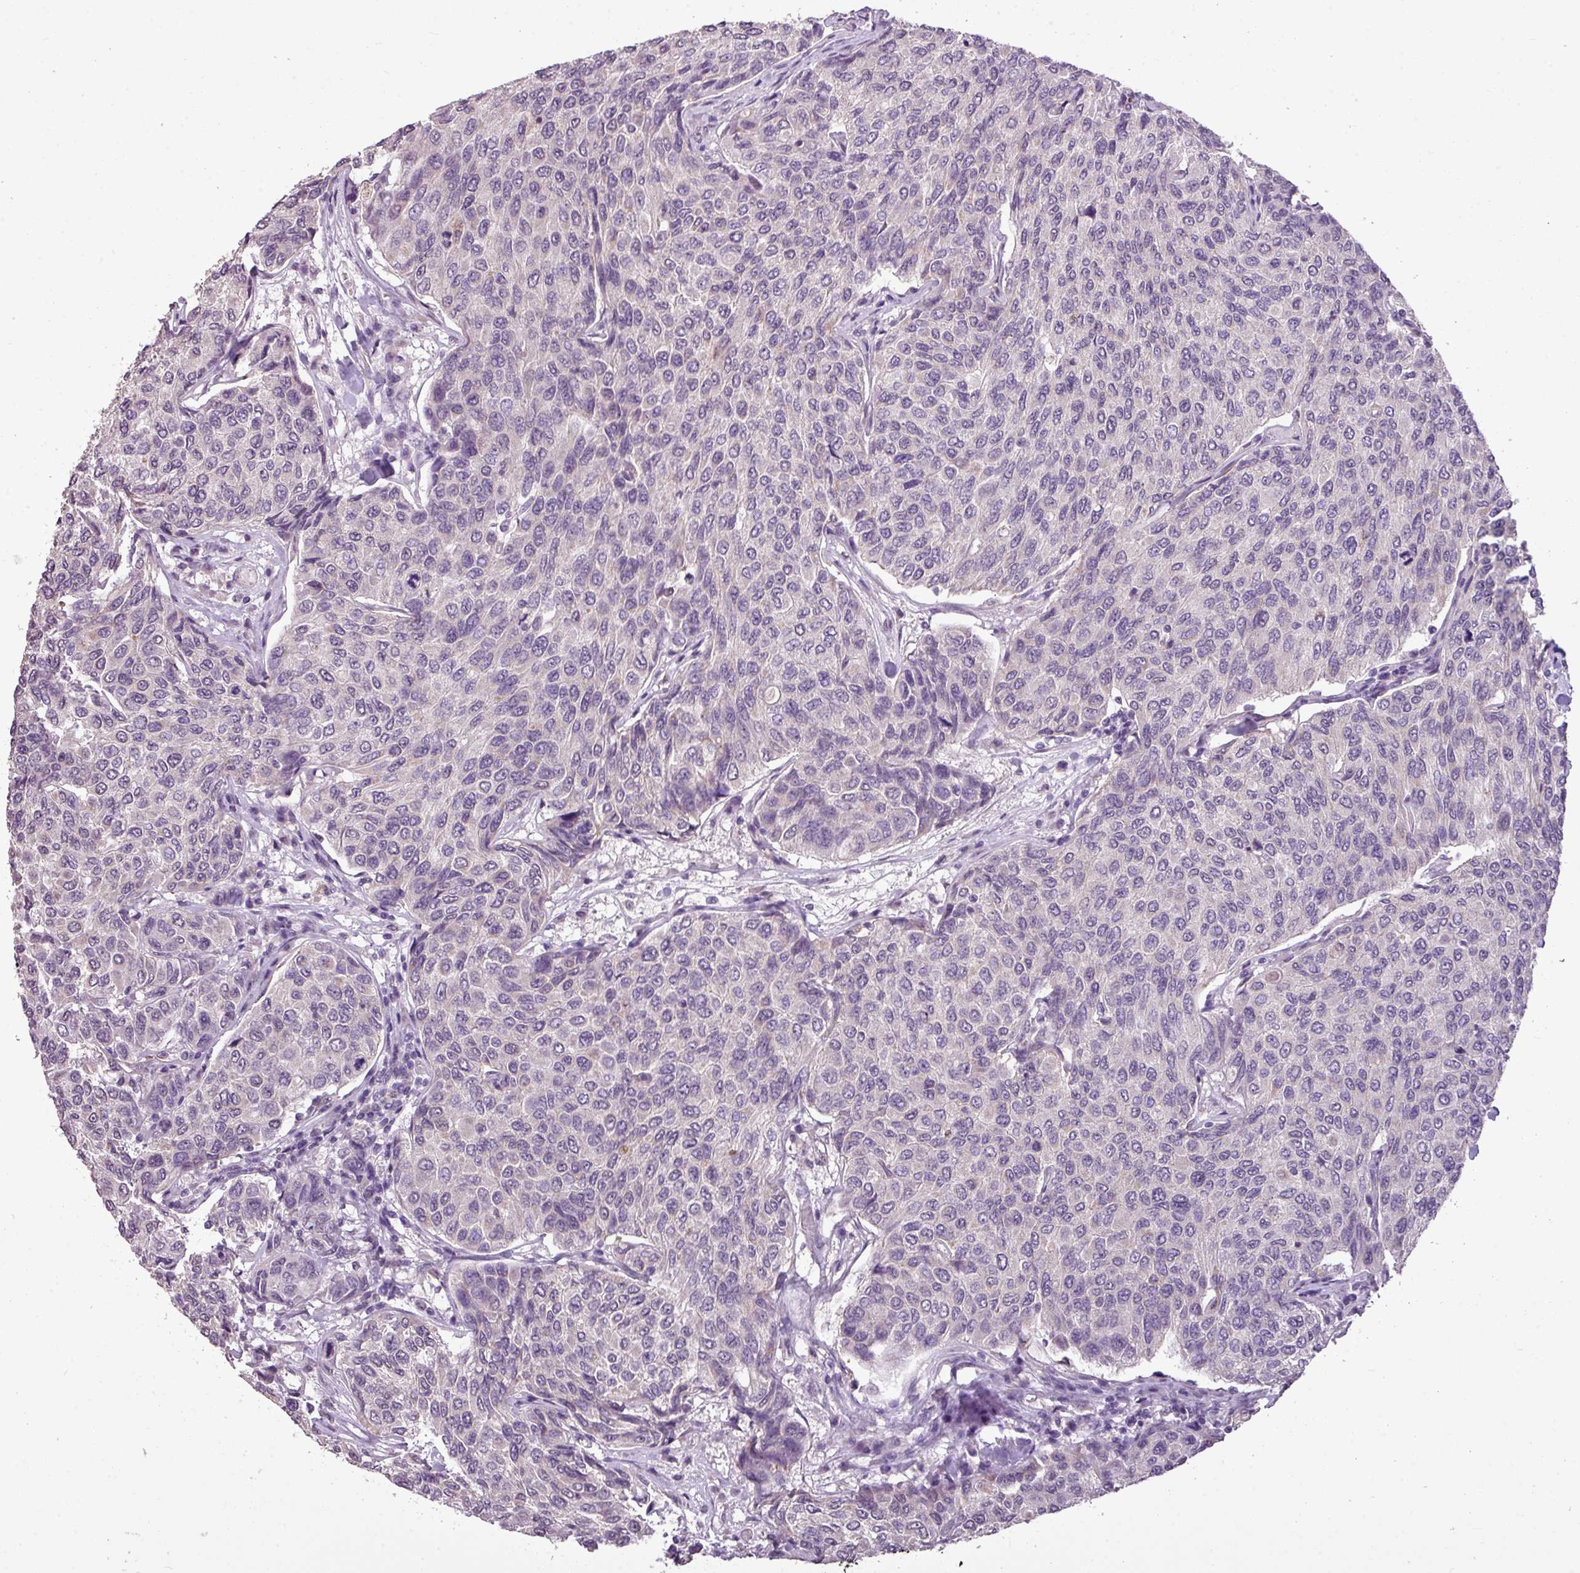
{"staining": {"intensity": "negative", "quantity": "none", "location": "none"}, "tissue": "breast cancer", "cell_type": "Tumor cells", "image_type": "cancer", "snomed": [{"axis": "morphology", "description": "Duct carcinoma"}, {"axis": "topography", "description": "Breast"}], "caption": "This is an immunohistochemistry micrograph of breast infiltrating ductal carcinoma. There is no positivity in tumor cells.", "gene": "ALDH2", "patient": {"sex": "female", "age": 55}}